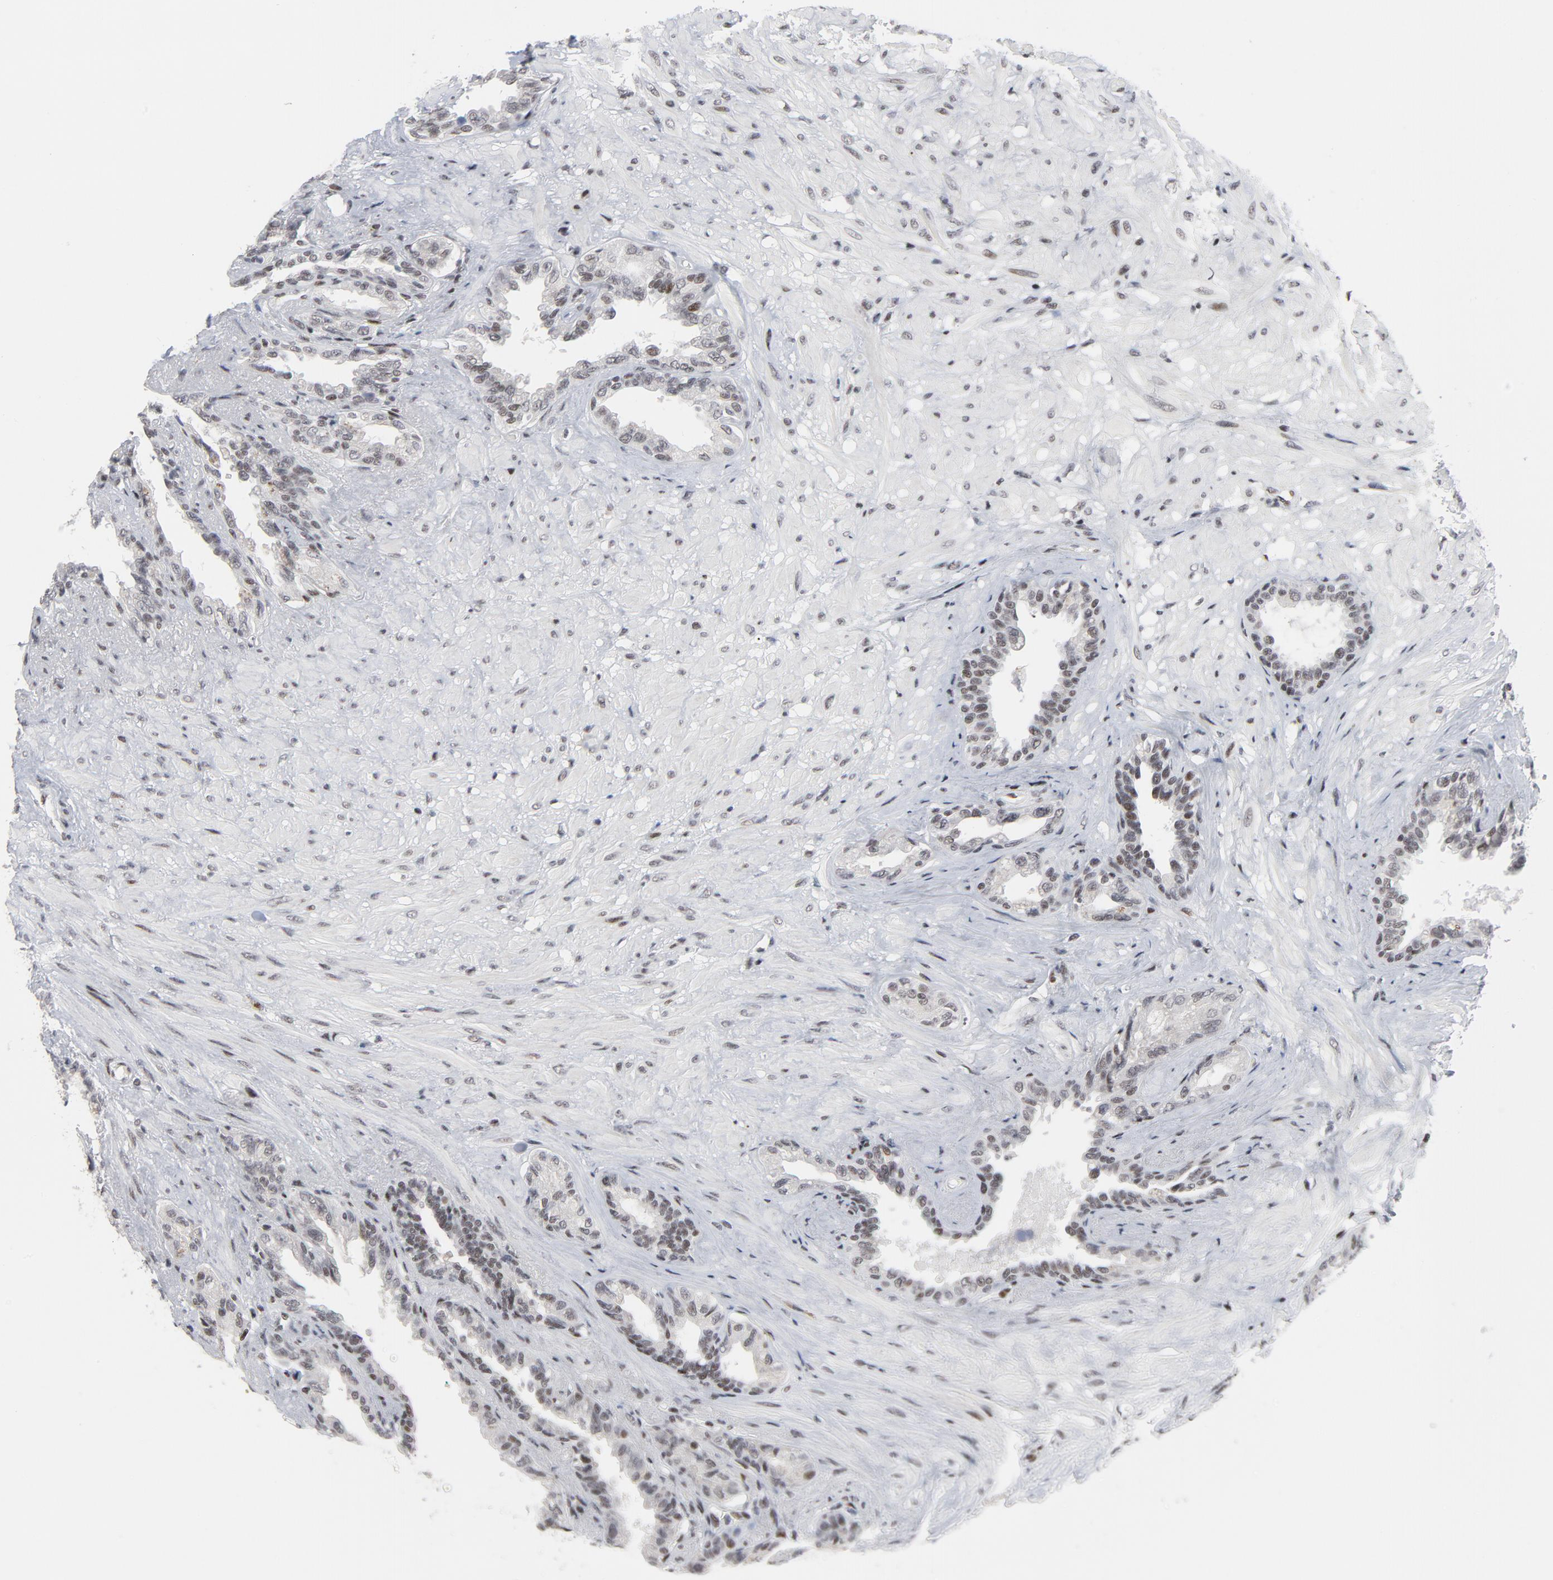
{"staining": {"intensity": "weak", "quantity": "<25%", "location": "nuclear"}, "tissue": "seminal vesicle", "cell_type": "Glandular cells", "image_type": "normal", "snomed": [{"axis": "morphology", "description": "Normal tissue, NOS"}, {"axis": "topography", "description": "Seminal veicle"}], "caption": "Normal seminal vesicle was stained to show a protein in brown. There is no significant expression in glandular cells. Nuclei are stained in blue.", "gene": "GABPA", "patient": {"sex": "male", "age": 61}}